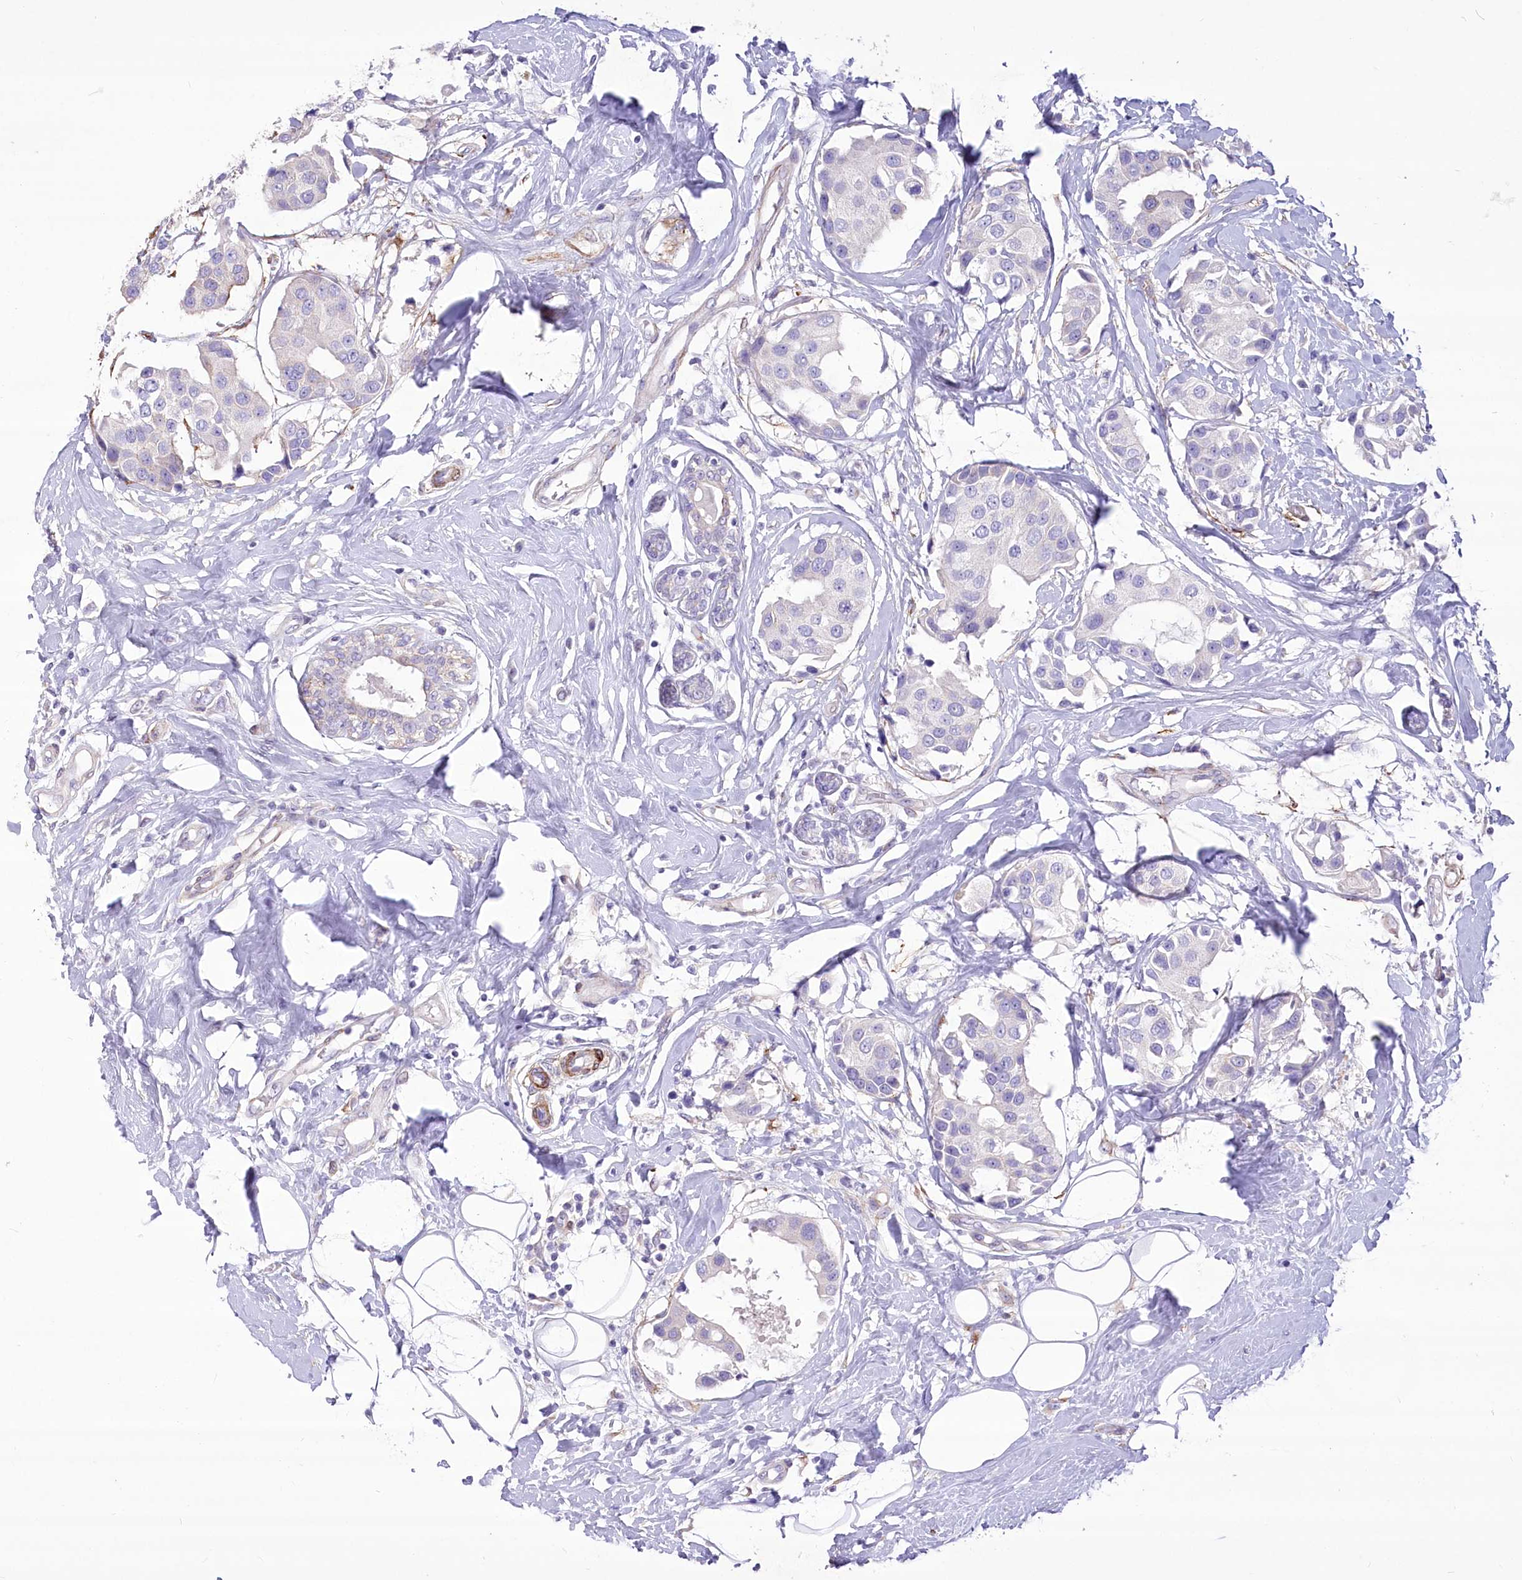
{"staining": {"intensity": "negative", "quantity": "none", "location": "none"}, "tissue": "breast cancer", "cell_type": "Tumor cells", "image_type": "cancer", "snomed": [{"axis": "morphology", "description": "Normal tissue, NOS"}, {"axis": "morphology", "description": "Duct carcinoma"}, {"axis": "topography", "description": "Breast"}], "caption": "High magnification brightfield microscopy of breast cancer (invasive ductal carcinoma) stained with DAB (3,3'-diaminobenzidine) (brown) and counterstained with hematoxylin (blue): tumor cells show no significant expression.", "gene": "ANGPTL3", "patient": {"sex": "female", "age": 39}}